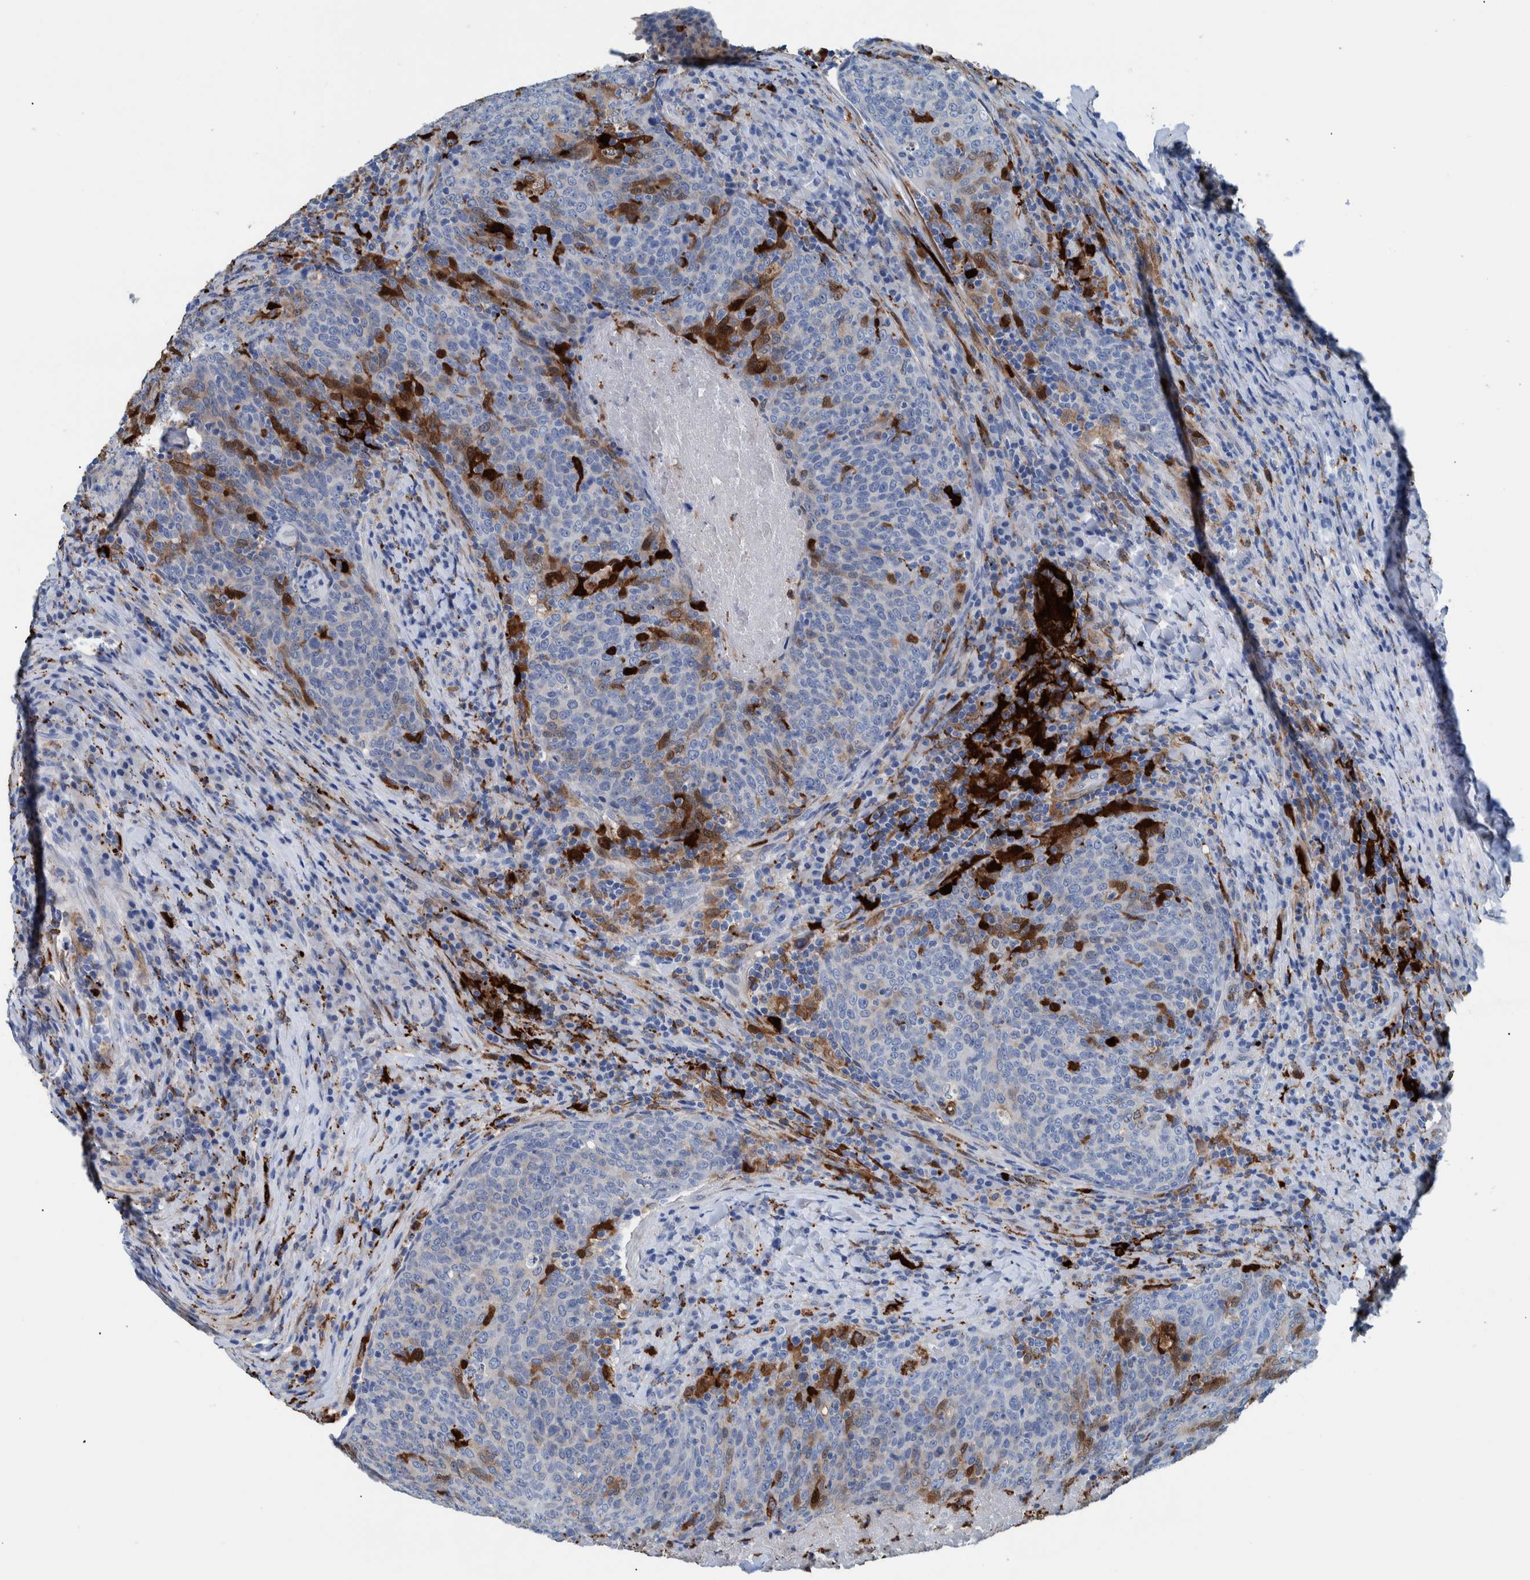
{"staining": {"intensity": "moderate", "quantity": "<25%", "location": "cytoplasmic/membranous"}, "tissue": "head and neck cancer", "cell_type": "Tumor cells", "image_type": "cancer", "snomed": [{"axis": "morphology", "description": "Squamous cell carcinoma, NOS"}, {"axis": "morphology", "description": "Squamous cell carcinoma, metastatic, NOS"}, {"axis": "topography", "description": "Lymph node"}, {"axis": "topography", "description": "Head-Neck"}], "caption": "A histopathology image of human head and neck cancer (squamous cell carcinoma) stained for a protein demonstrates moderate cytoplasmic/membranous brown staining in tumor cells. (brown staining indicates protein expression, while blue staining denotes nuclei).", "gene": "IDO1", "patient": {"sex": "male", "age": 62}}